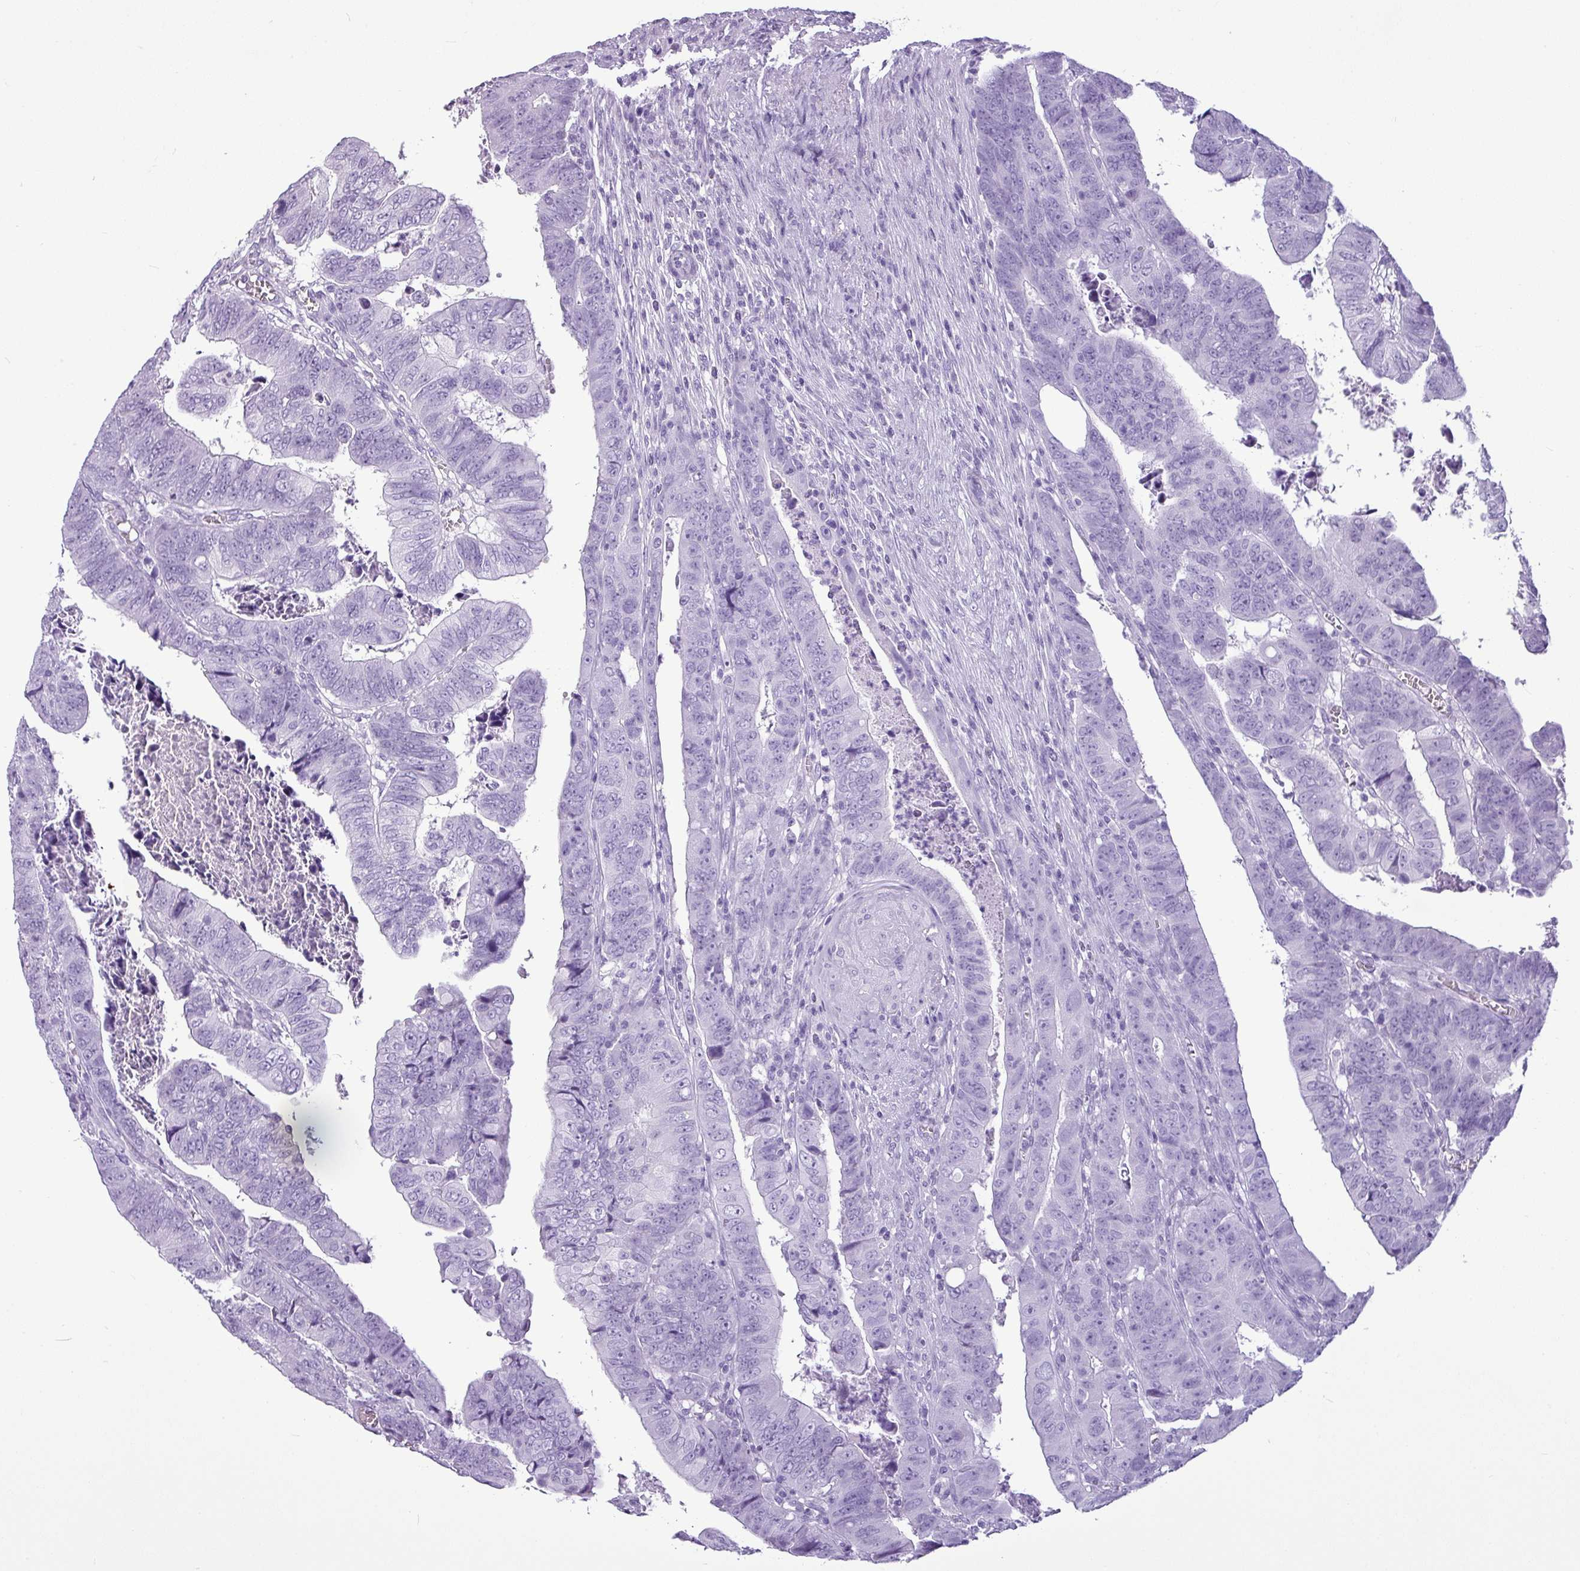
{"staining": {"intensity": "negative", "quantity": "none", "location": "none"}, "tissue": "colorectal cancer", "cell_type": "Tumor cells", "image_type": "cancer", "snomed": [{"axis": "morphology", "description": "Normal tissue, NOS"}, {"axis": "morphology", "description": "Adenocarcinoma, NOS"}, {"axis": "topography", "description": "Rectum"}], "caption": "Image shows no protein positivity in tumor cells of colorectal cancer (adenocarcinoma) tissue.", "gene": "AMY1B", "patient": {"sex": "female", "age": 65}}